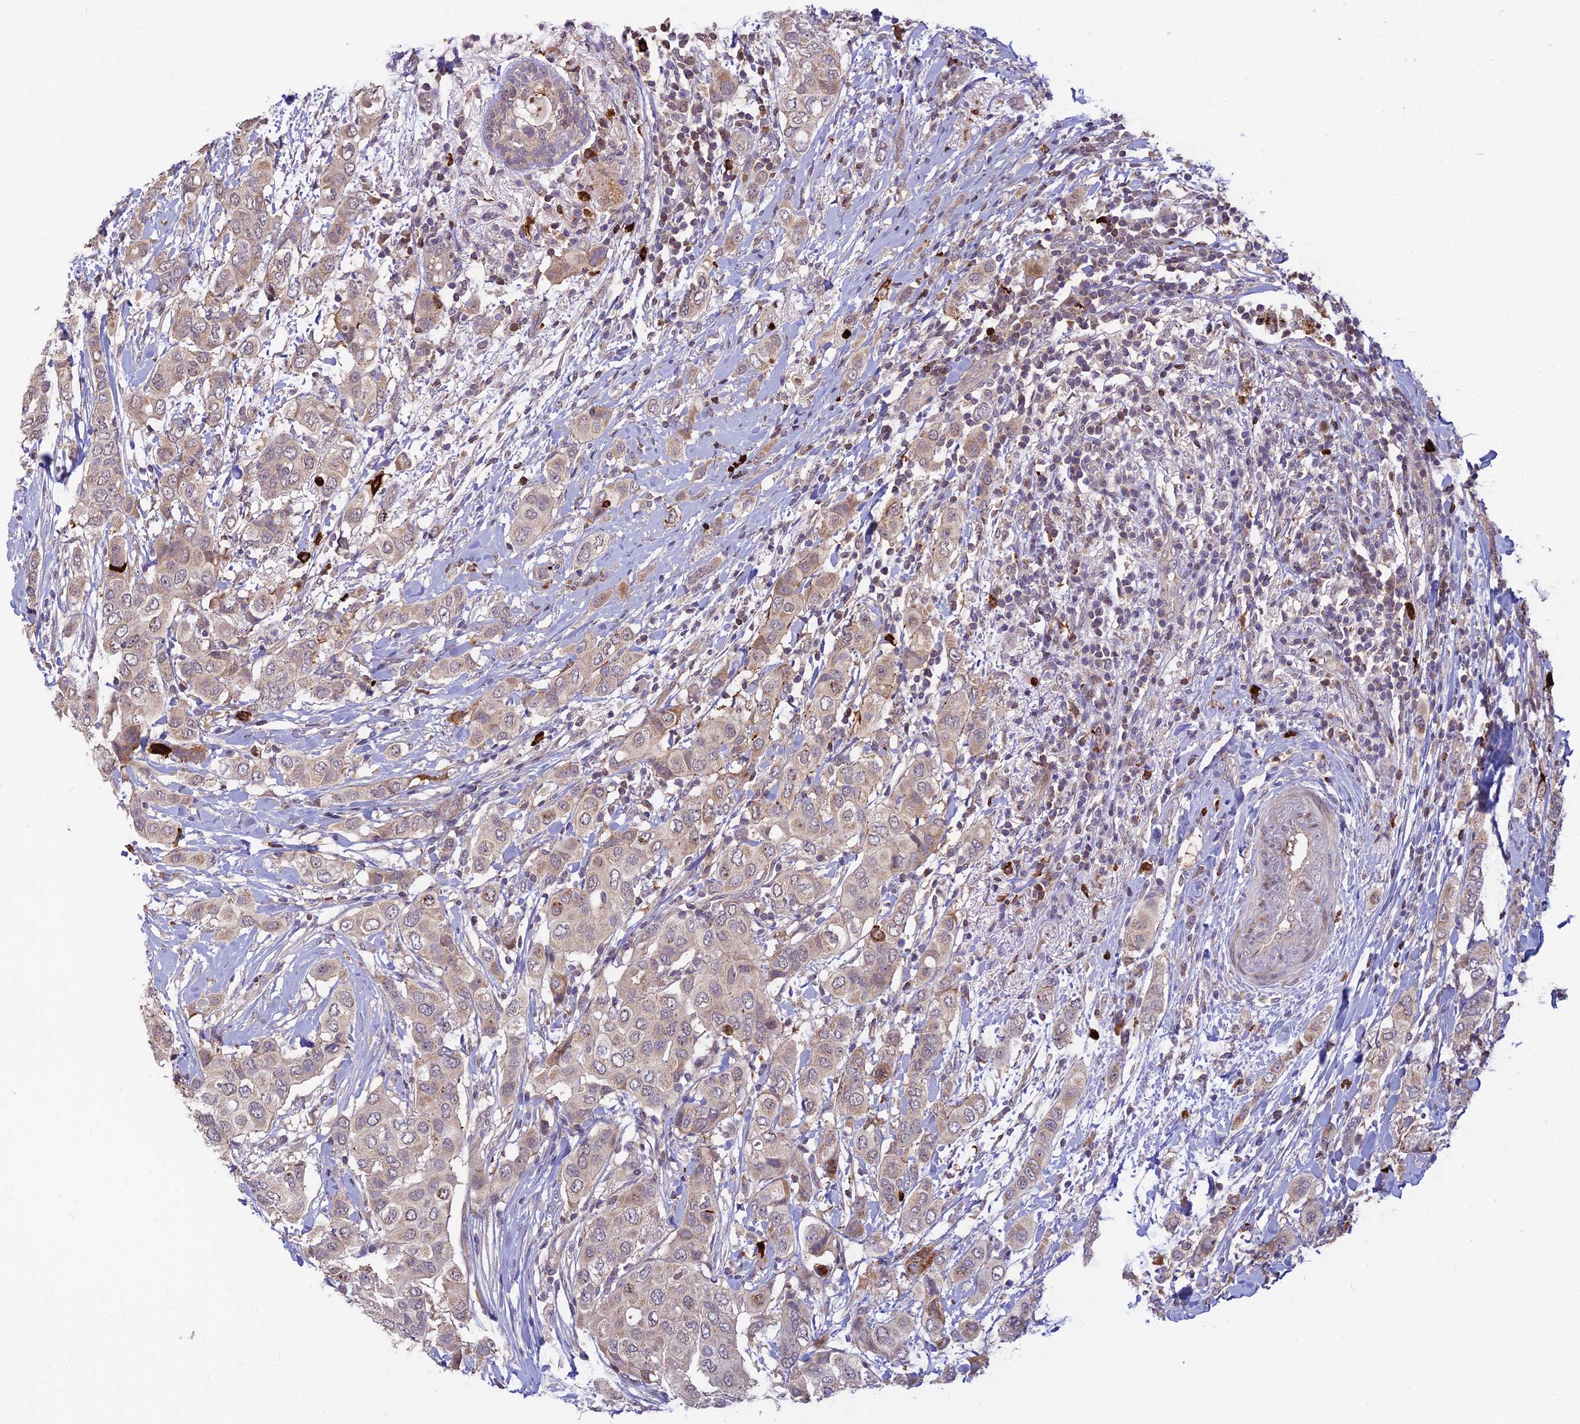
{"staining": {"intensity": "weak", "quantity": "25%-75%", "location": "cytoplasmic/membranous"}, "tissue": "breast cancer", "cell_type": "Tumor cells", "image_type": "cancer", "snomed": [{"axis": "morphology", "description": "Lobular carcinoma"}, {"axis": "topography", "description": "Breast"}], "caption": "Lobular carcinoma (breast) stained with a protein marker demonstrates weak staining in tumor cells.", "gene": "ASPDH", "patient": {"sex": "female", "age": 51}}